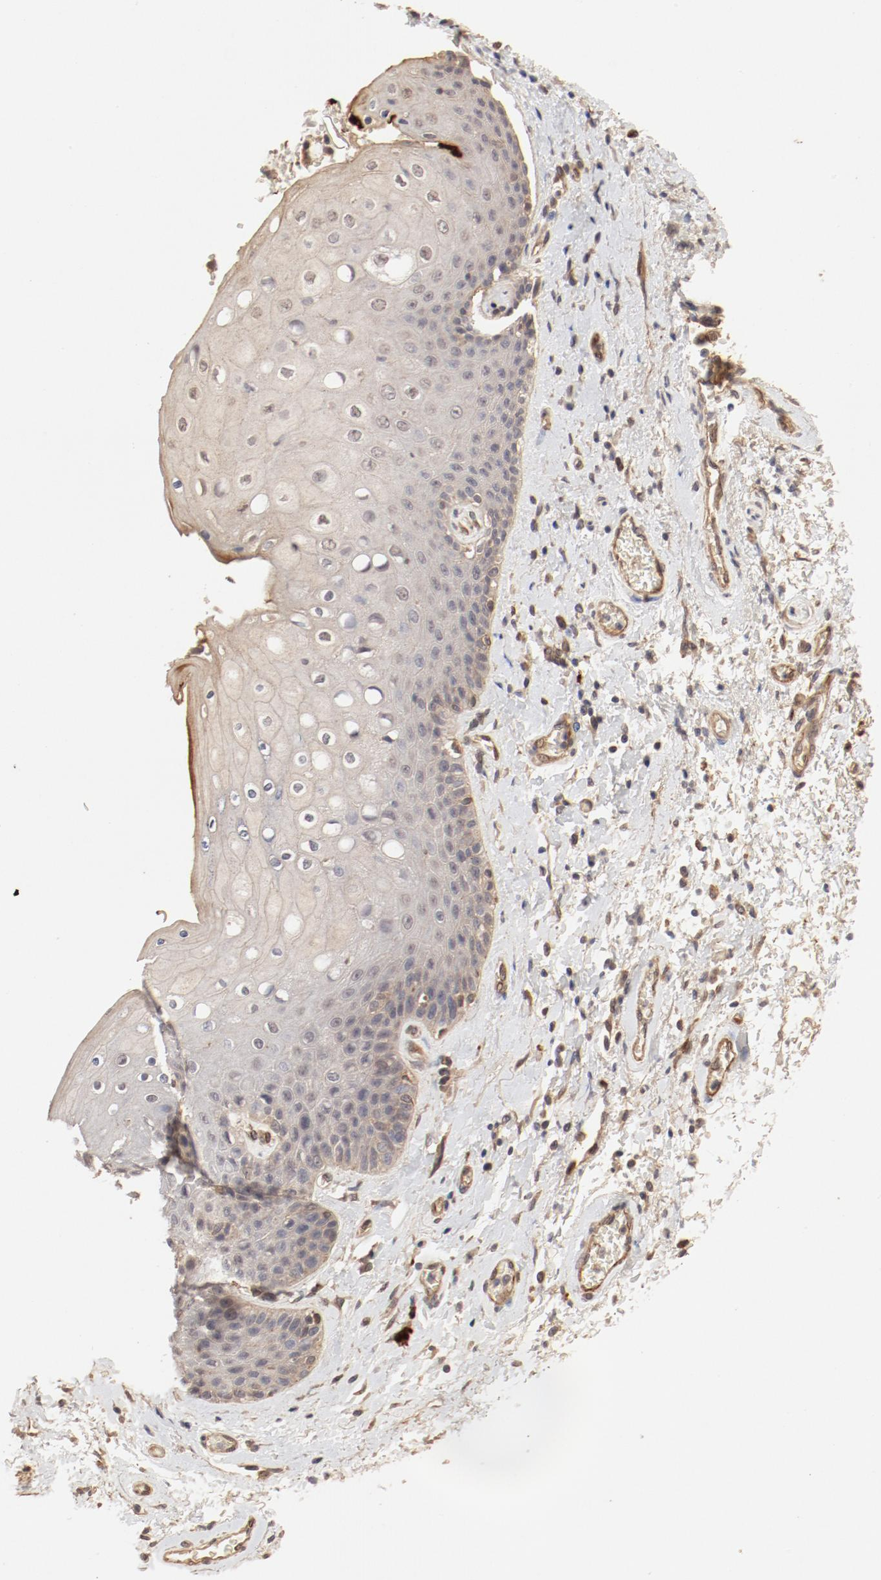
{"staining": {"intensity": "weak", "quantity": ">75%", "location": "cytoplasmic/membranous,nuclear"}, "tissue": "skin", "cell_type": "Epidermal cells", "image_type": "normal", "snomed": [{"axis": "morphology", "description": "Normal tissue, NOS"}, {"axis": "topography", "description": "Anal"}], "caption": "DAB immunohistochemical staining of normal skin reveals weak cytoplasmic/membranous,nuclear protein positivity in about >75% of epidermal cells. (brown staining indicates protein expression, while blue staining denotes nuclei).", "gene": "IL3RA", "patient": {"sex": "female", "age": 46}}